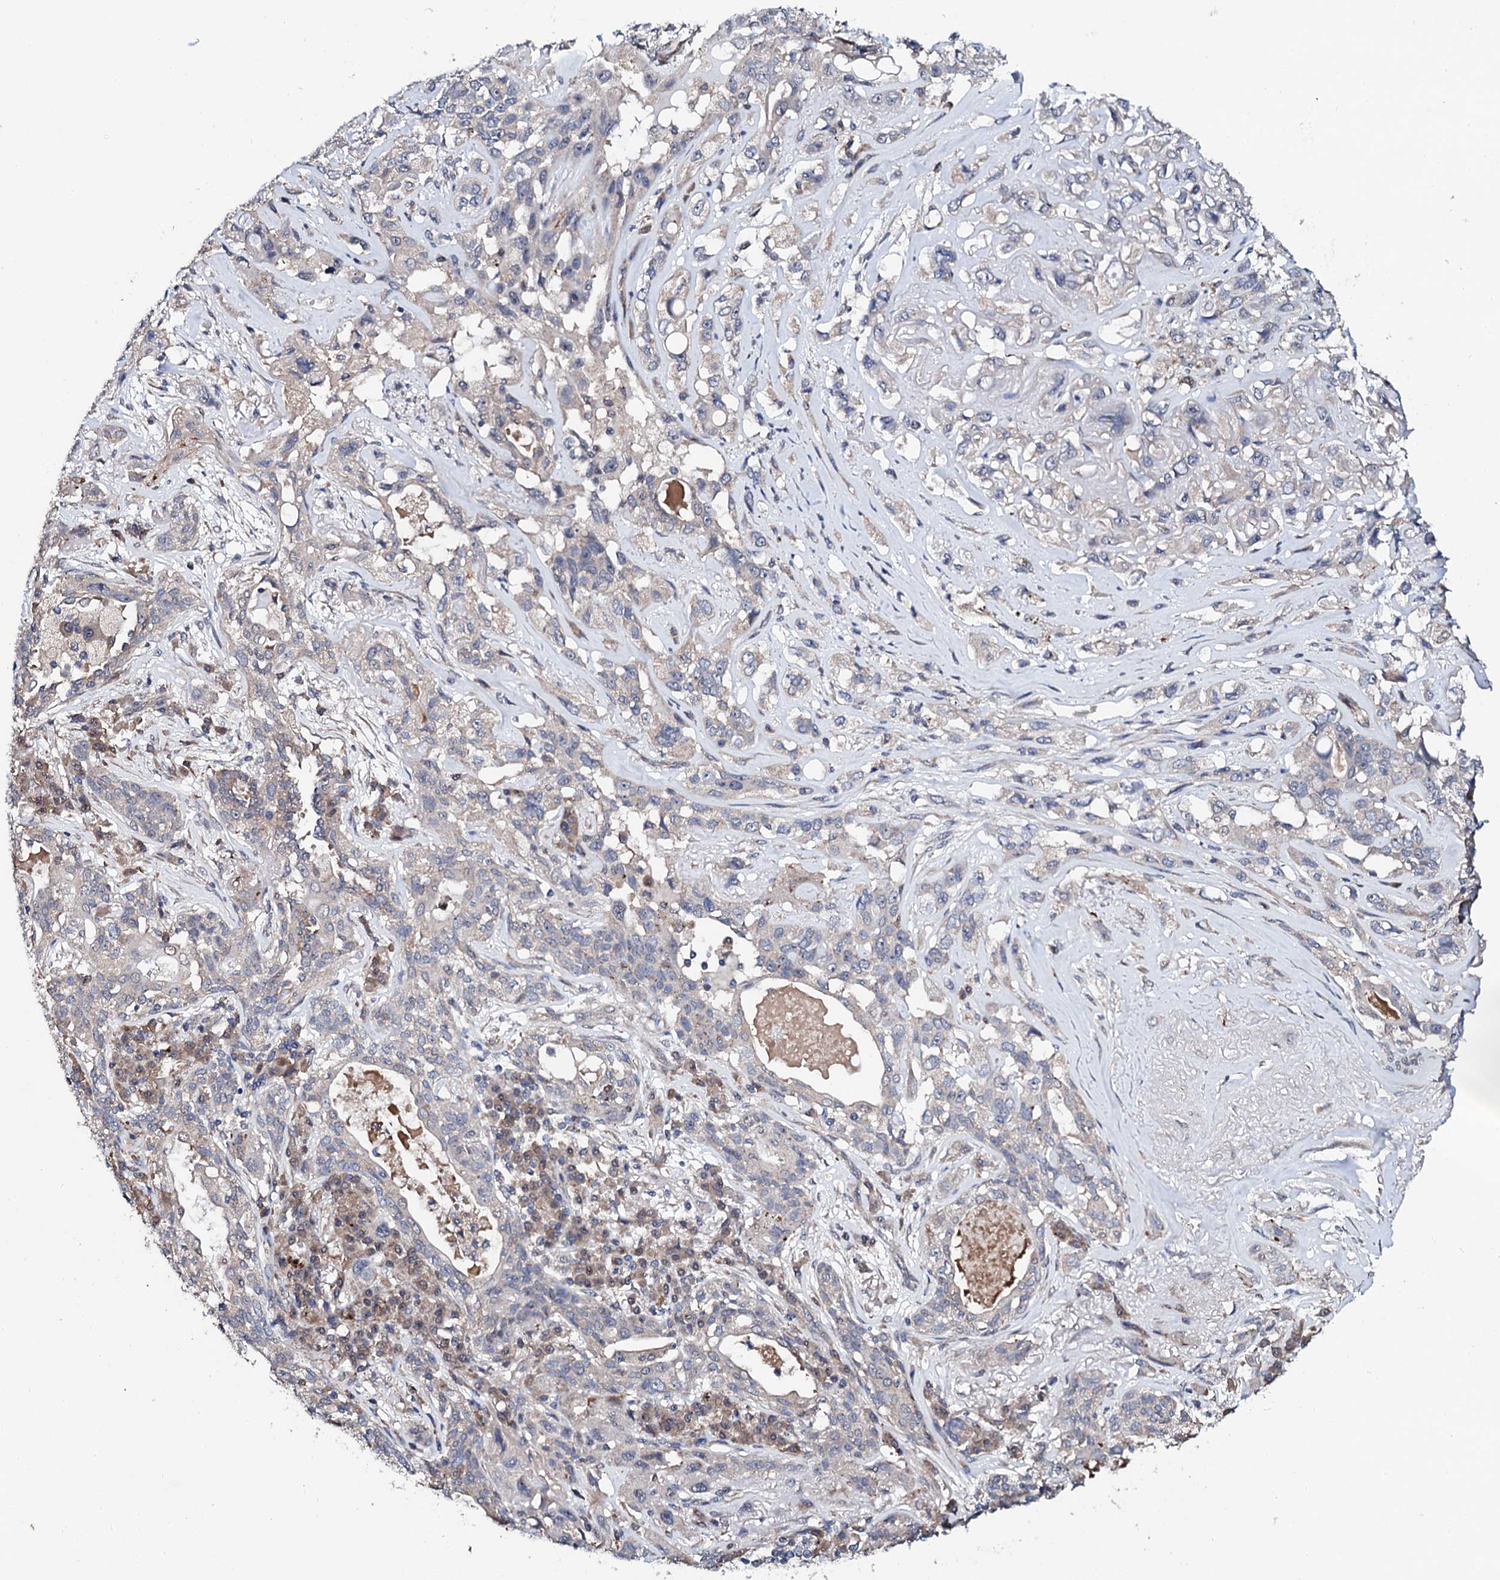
{"staining": {"intensity": "negative", "quantity": "none", "location": "none"}, "tissue": "lung cancer", "cell_type": "Tumor cells", "image_type": "cancer", "snomed": [{"axis": "morphology", "description": "Squamous cell carcinoma, NOS"}, {"axis": "topography", "description": "Lung"}], "caption": "Image shows no protein expression in tumor cells of lung cancer (squamous cell carcinoma) tissue.", "gene": "IP6K1", "patient": {"sex": "female", "age": 70}}